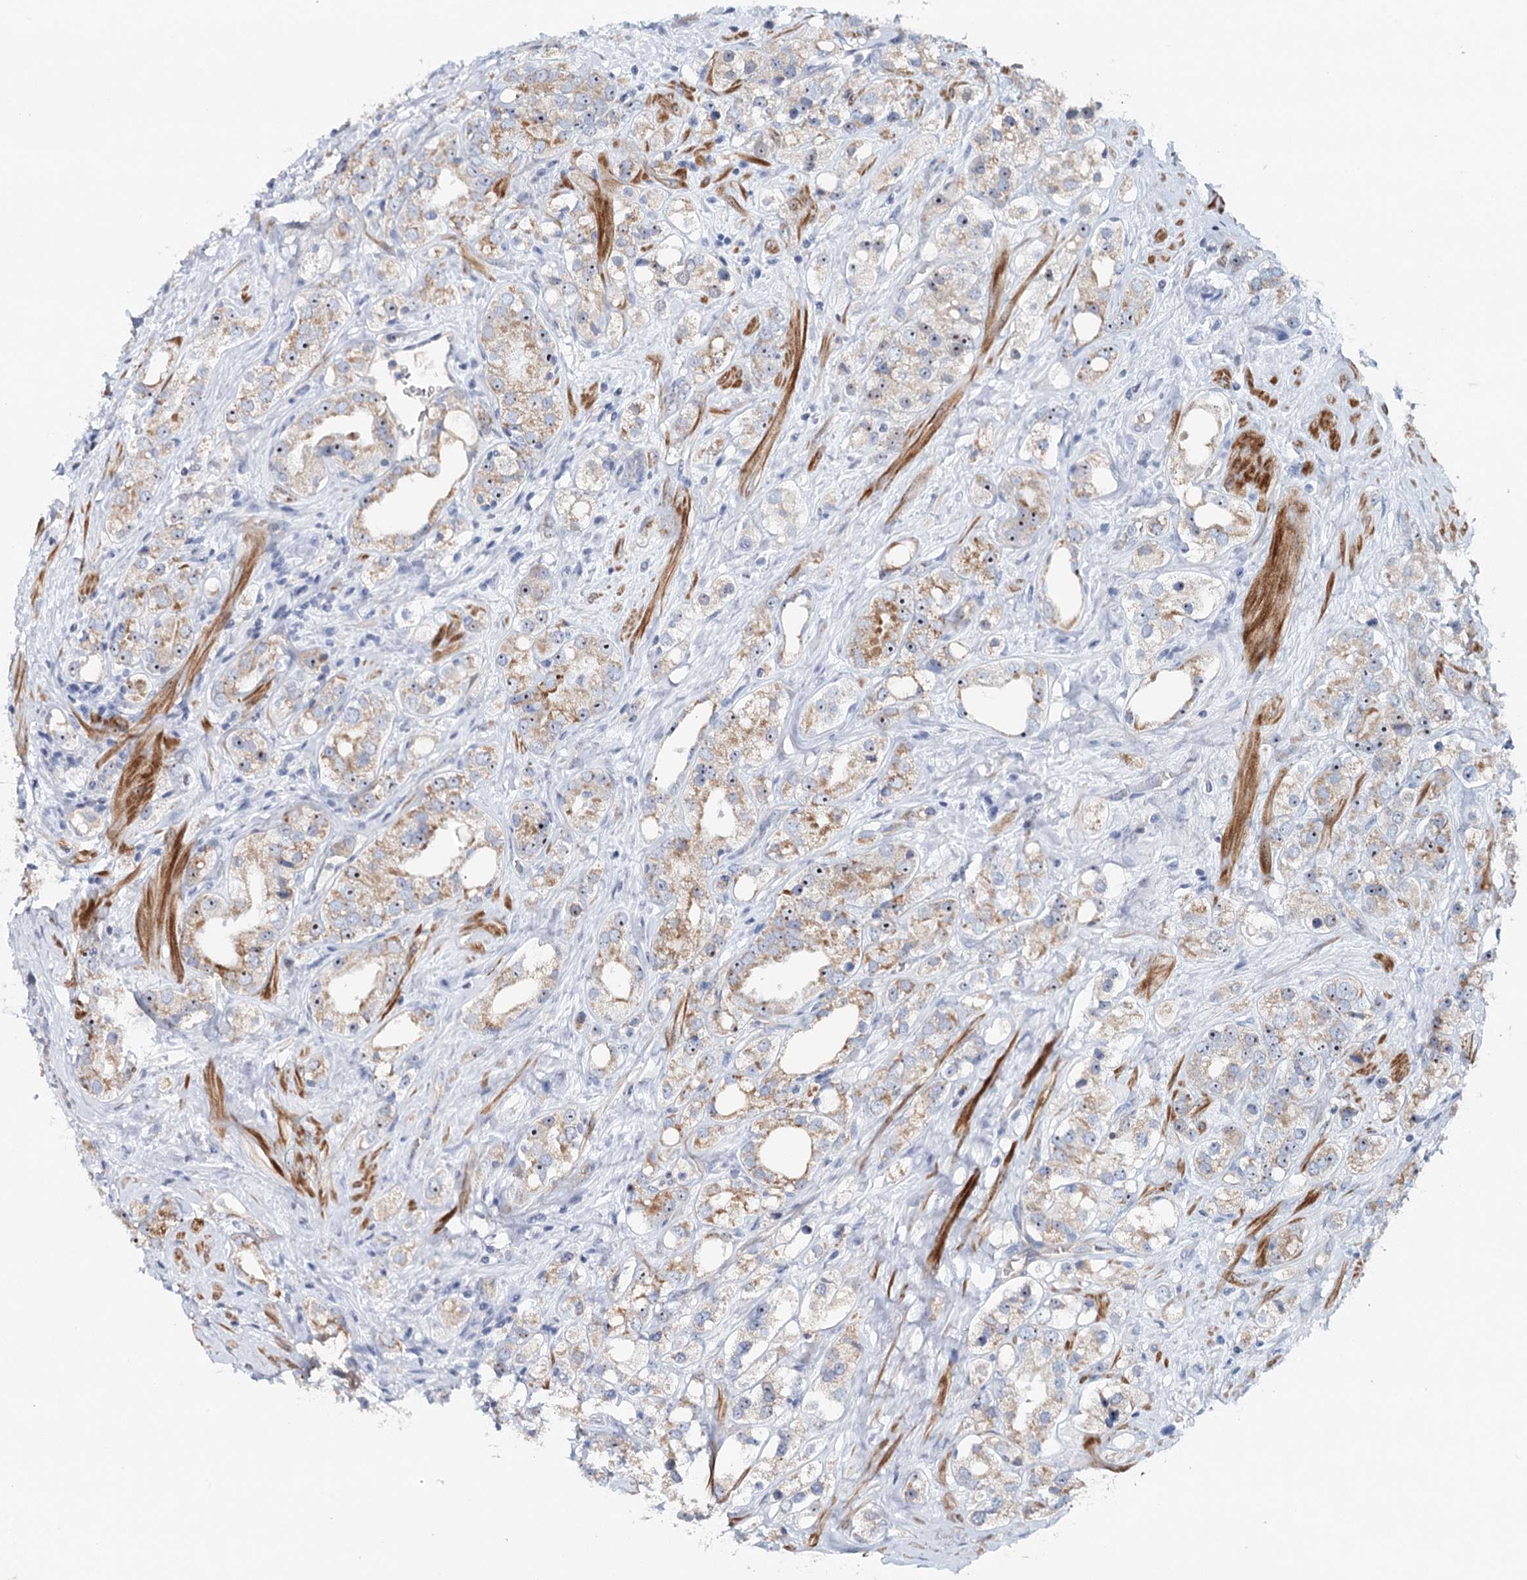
{"staining": {"intensity": "weak", "quantity": "25%-75%", "location": "cytoplasmic/membranous,nuclear"}, "tissue": "prostate cancer", "cell_type": "Tumor cells", "image_type": "cancer", "snomed": [{"axis": "morphology", "description": "Adenocarcinoma, NOS"}, {"axis": "topography", "description": "Prostate"}], "caption": "An immunohistochemistry photomicrograph of neoplastic tissue is shown. Protein staining in brown highlights weak cytoplasmic/membranous and nuclear positivity in adenocarcinoma (prostate) within tumor cells. (brown staining indicates protein expression, while blue staining denotes nuclei).", "gene": "RBM43", "patient": {"sex": "male", "age": 79}}